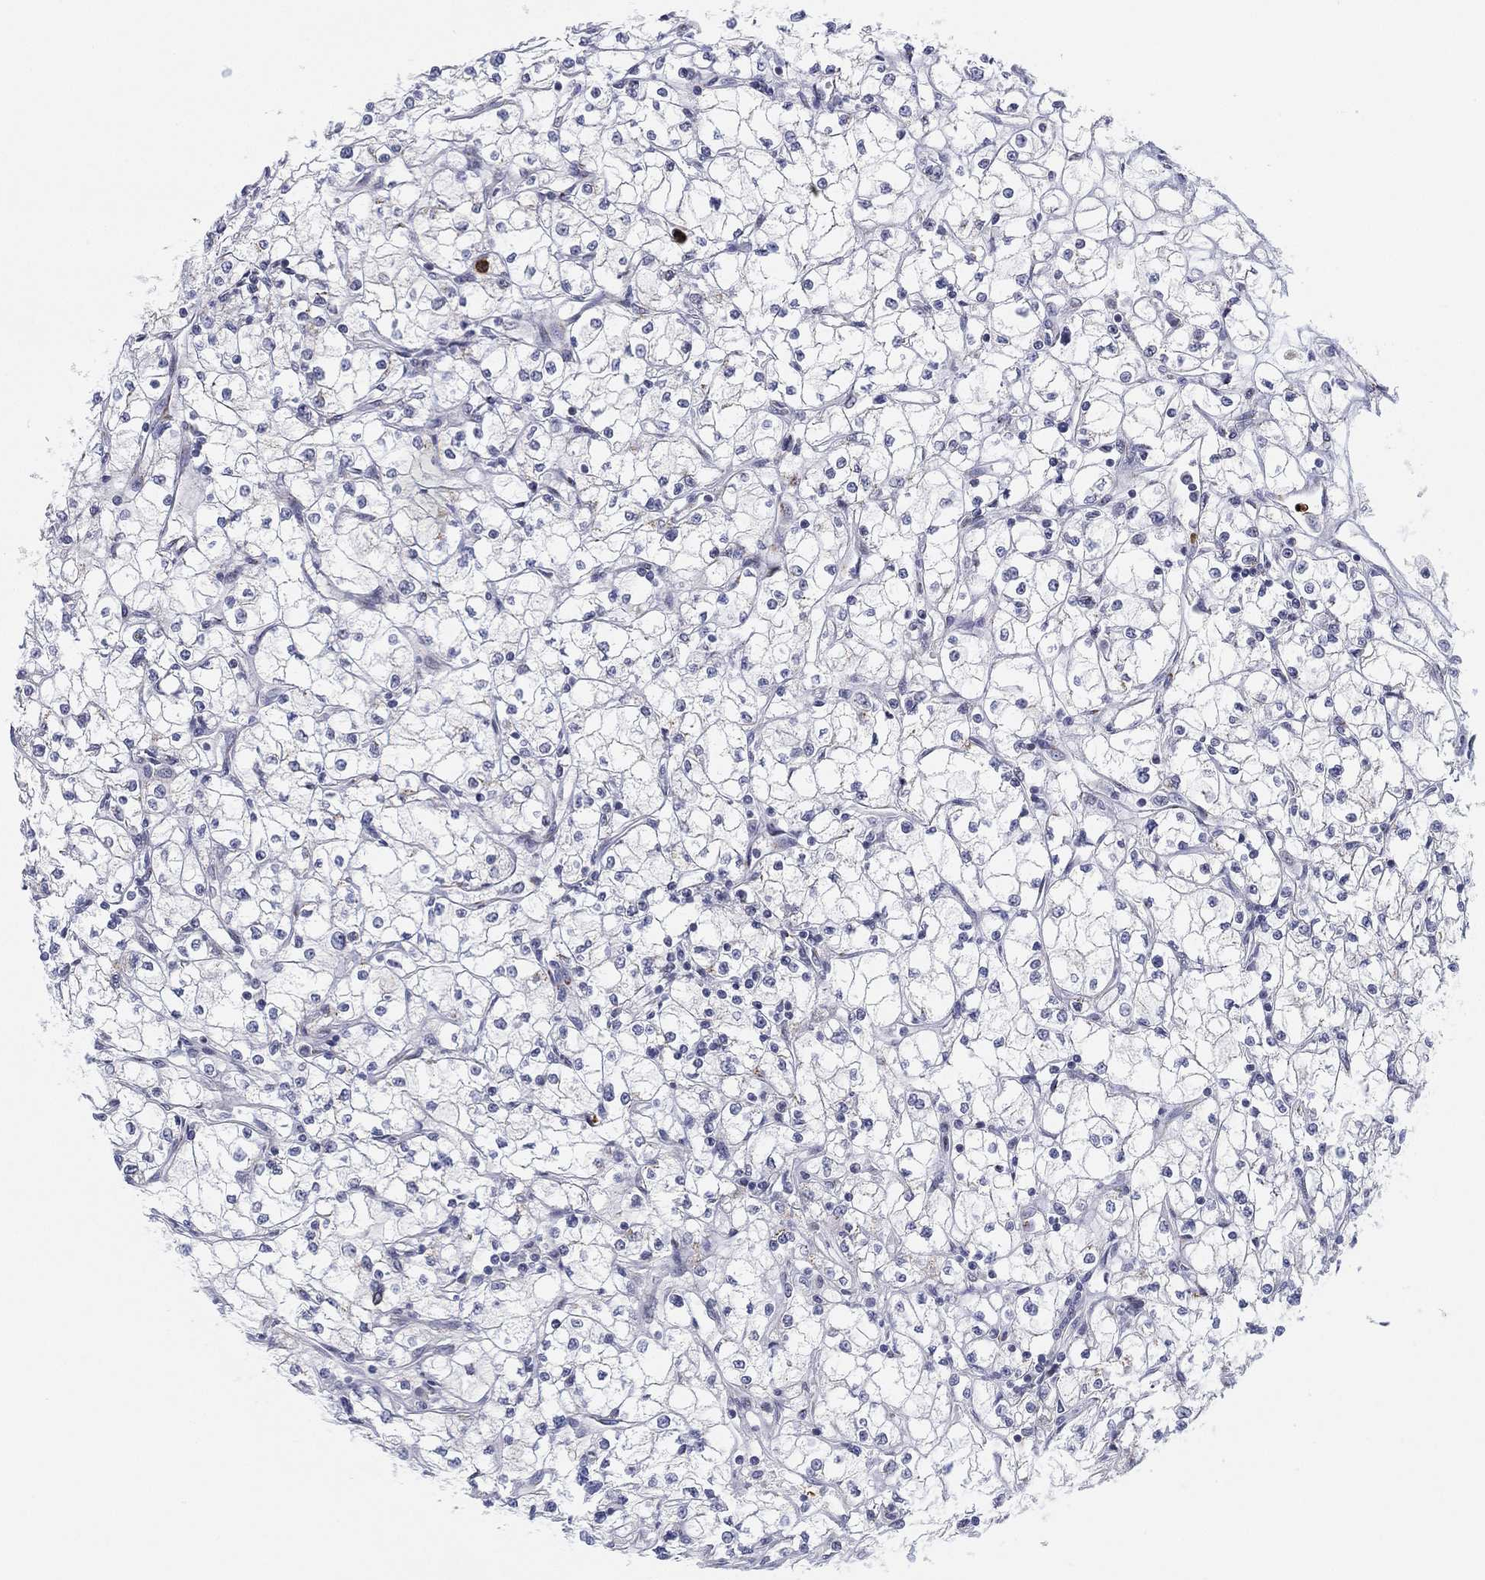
{"staining": {"intensity": "negative", "quantity": "none", "location": "none"}, "tissue": "renal cancer", "cell_type": "Tumor cells", "image_type": "cancer", "snomed": [{"axis": "morphology", "description": "Adenocarcinoma, NOS"}, {"axis": "topography", "description": "Kidney"}], "caption": "The IHC micrograph has no significant staining in tumor cells of renal cancer tissue.", "gene": "CD177", "patient": {"sex": "male", "age": 67}}